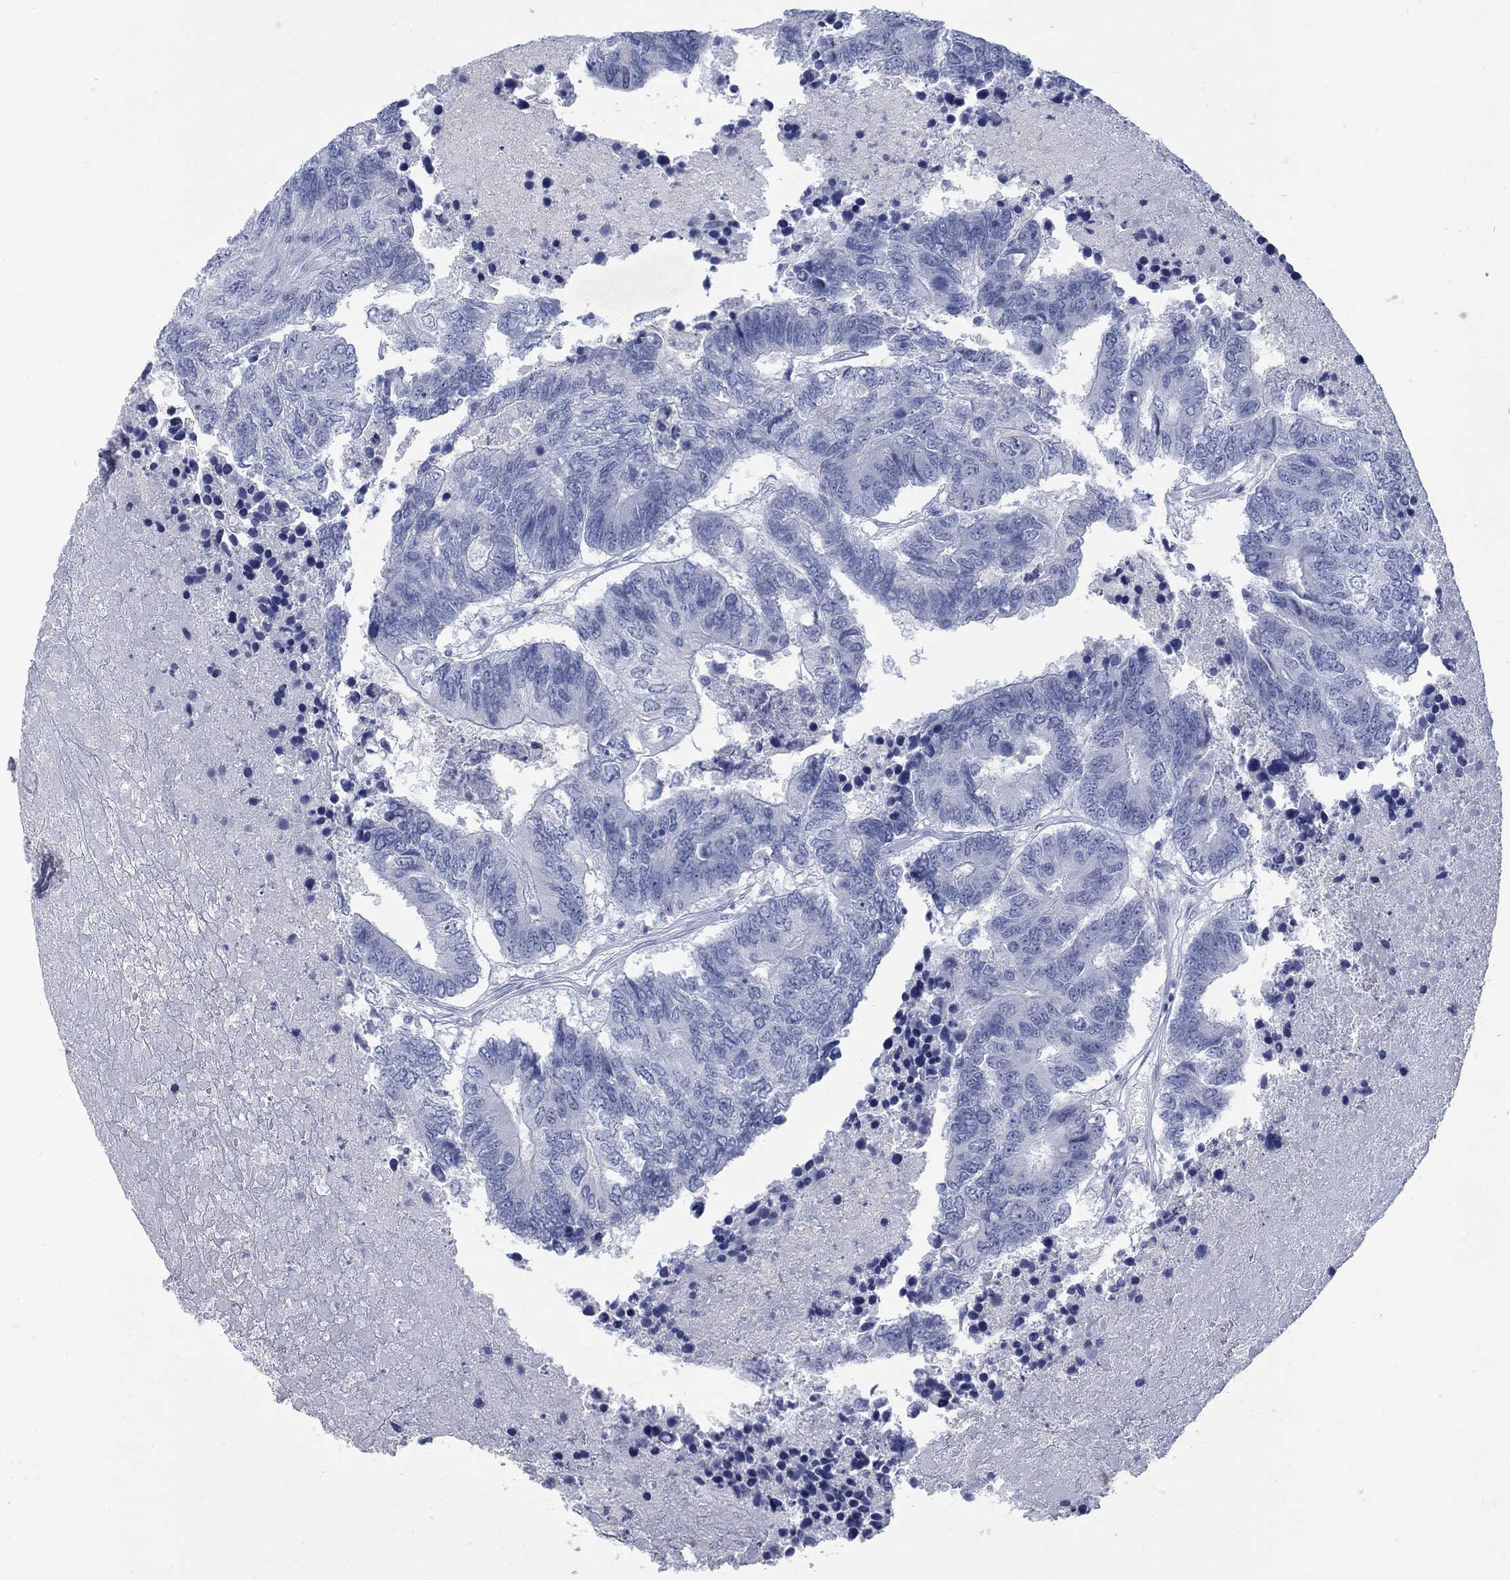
{"staining": {"intensity": "negative", "quantity": "none", "location": "none"}, "tissue": "colorectal cancer", "cell_type": "Tumor cells", "image_type": "cancer", "snomed": [{"axis": "morphology", "description": "Adenocarcinoma, NOS"}, {"axis": "topography", "description": "Colon"}], "caption": "DAB (3,3'-diaminobenzidine) immunohistochemical staining of human colorectal cancer shows no significant positivity in tumor cells. (DAB (3,3'-diaminobenzidine) IHC, high magnification).", "gene": "RFTN2", "patient": {"sex": "female", "age": 48}}